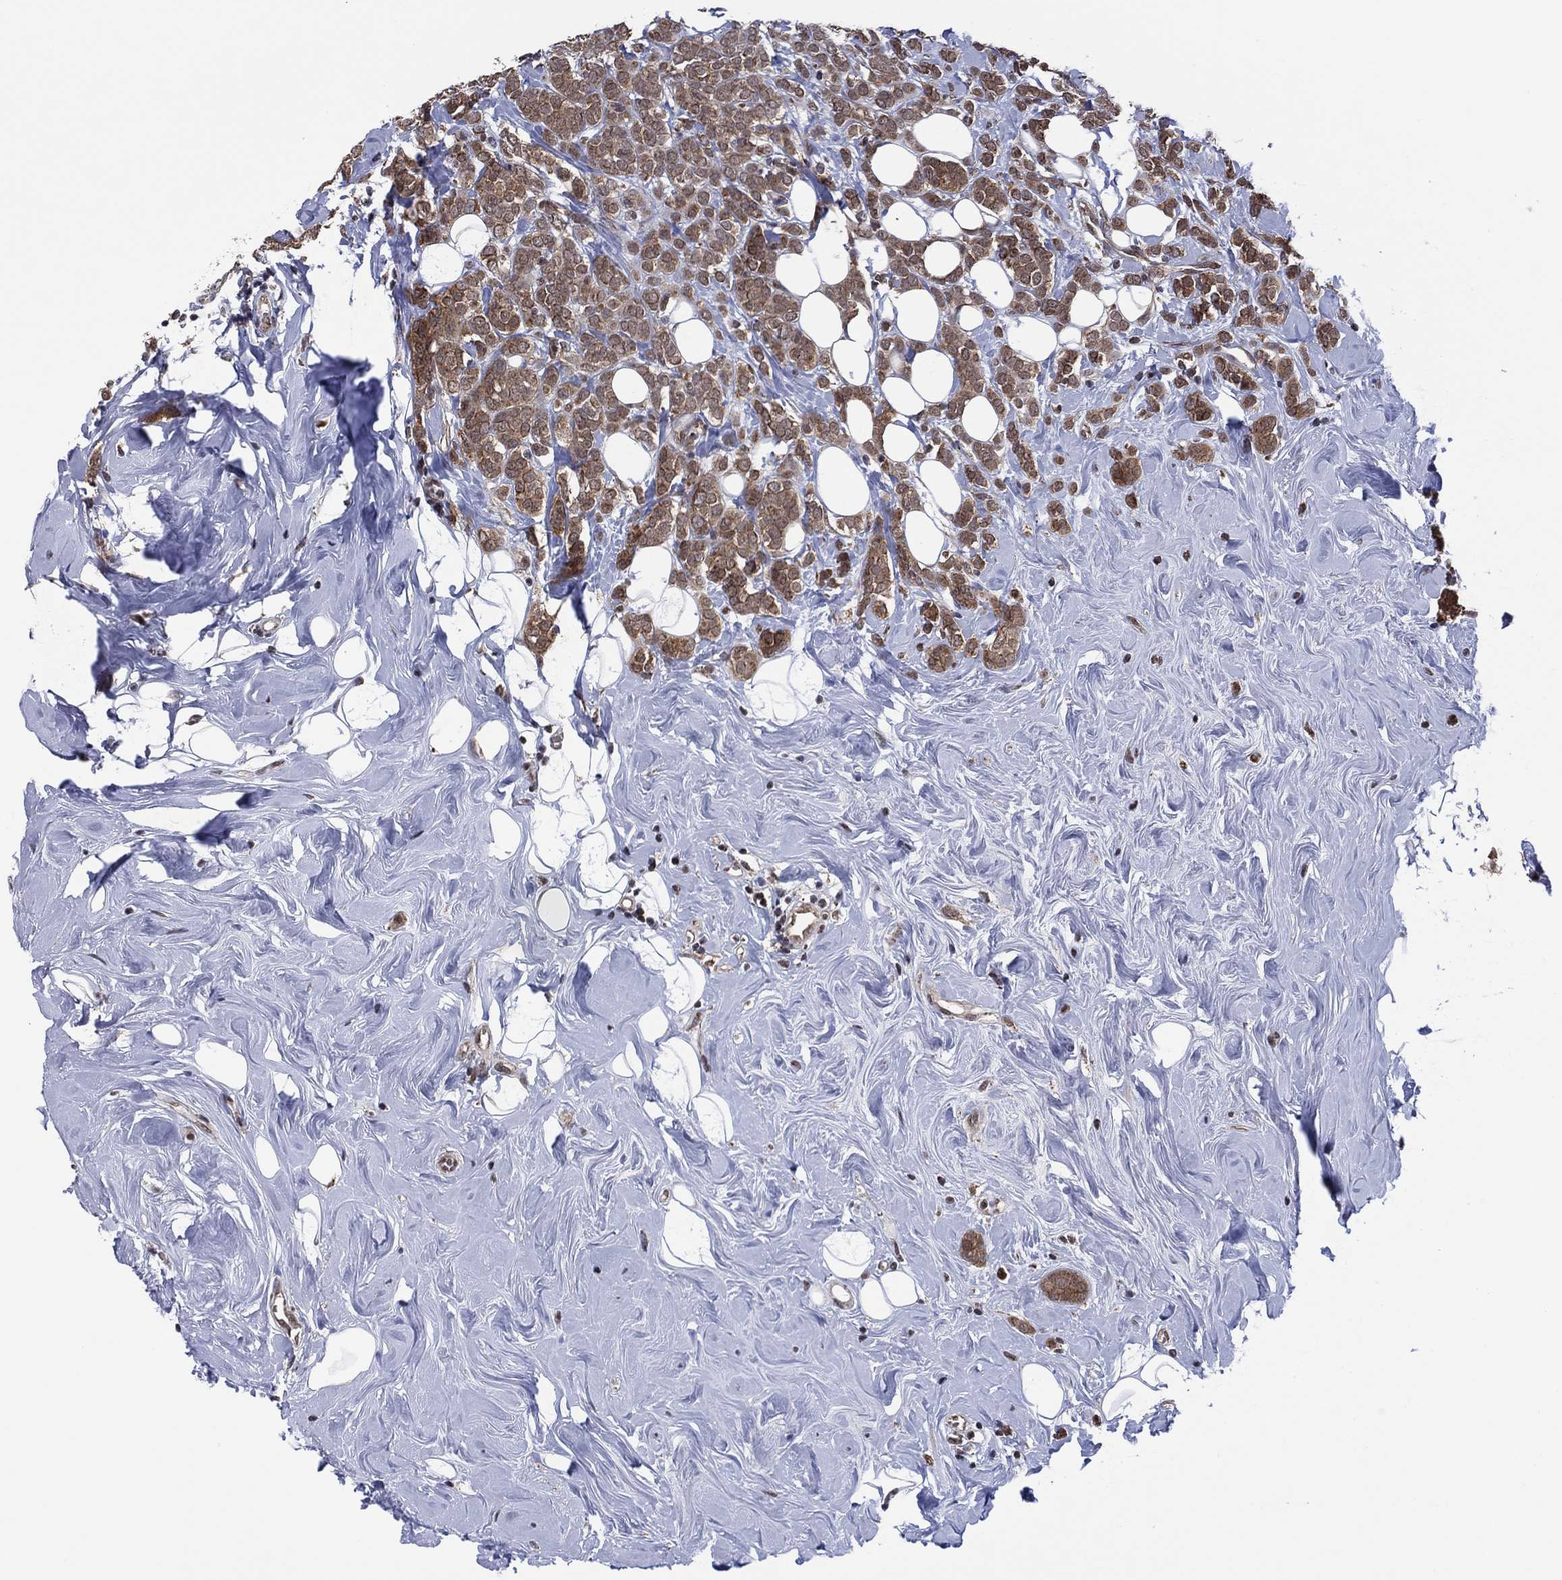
{"staining": {"intensity": "moderate", "quantity": ">75%", "location": "cytoplasmic/membranous"}, "tissue": "breast cancer", "cell_type": "Tumor cells", "image_type": "cancer", "snomed": [{"axis": "morphology", "description": "Lobular carcinoma"}, {"axis": "topography", "description": "Breast"}], "caption": "Immunohistochemical staining of lobular carcinoma (breast) demonstrates moderate cytoplasmic/membranous protein staining in about >75% of tumor cells.", "gene": "PIDD1", "patient": {"sex": "female", "age": 49}}